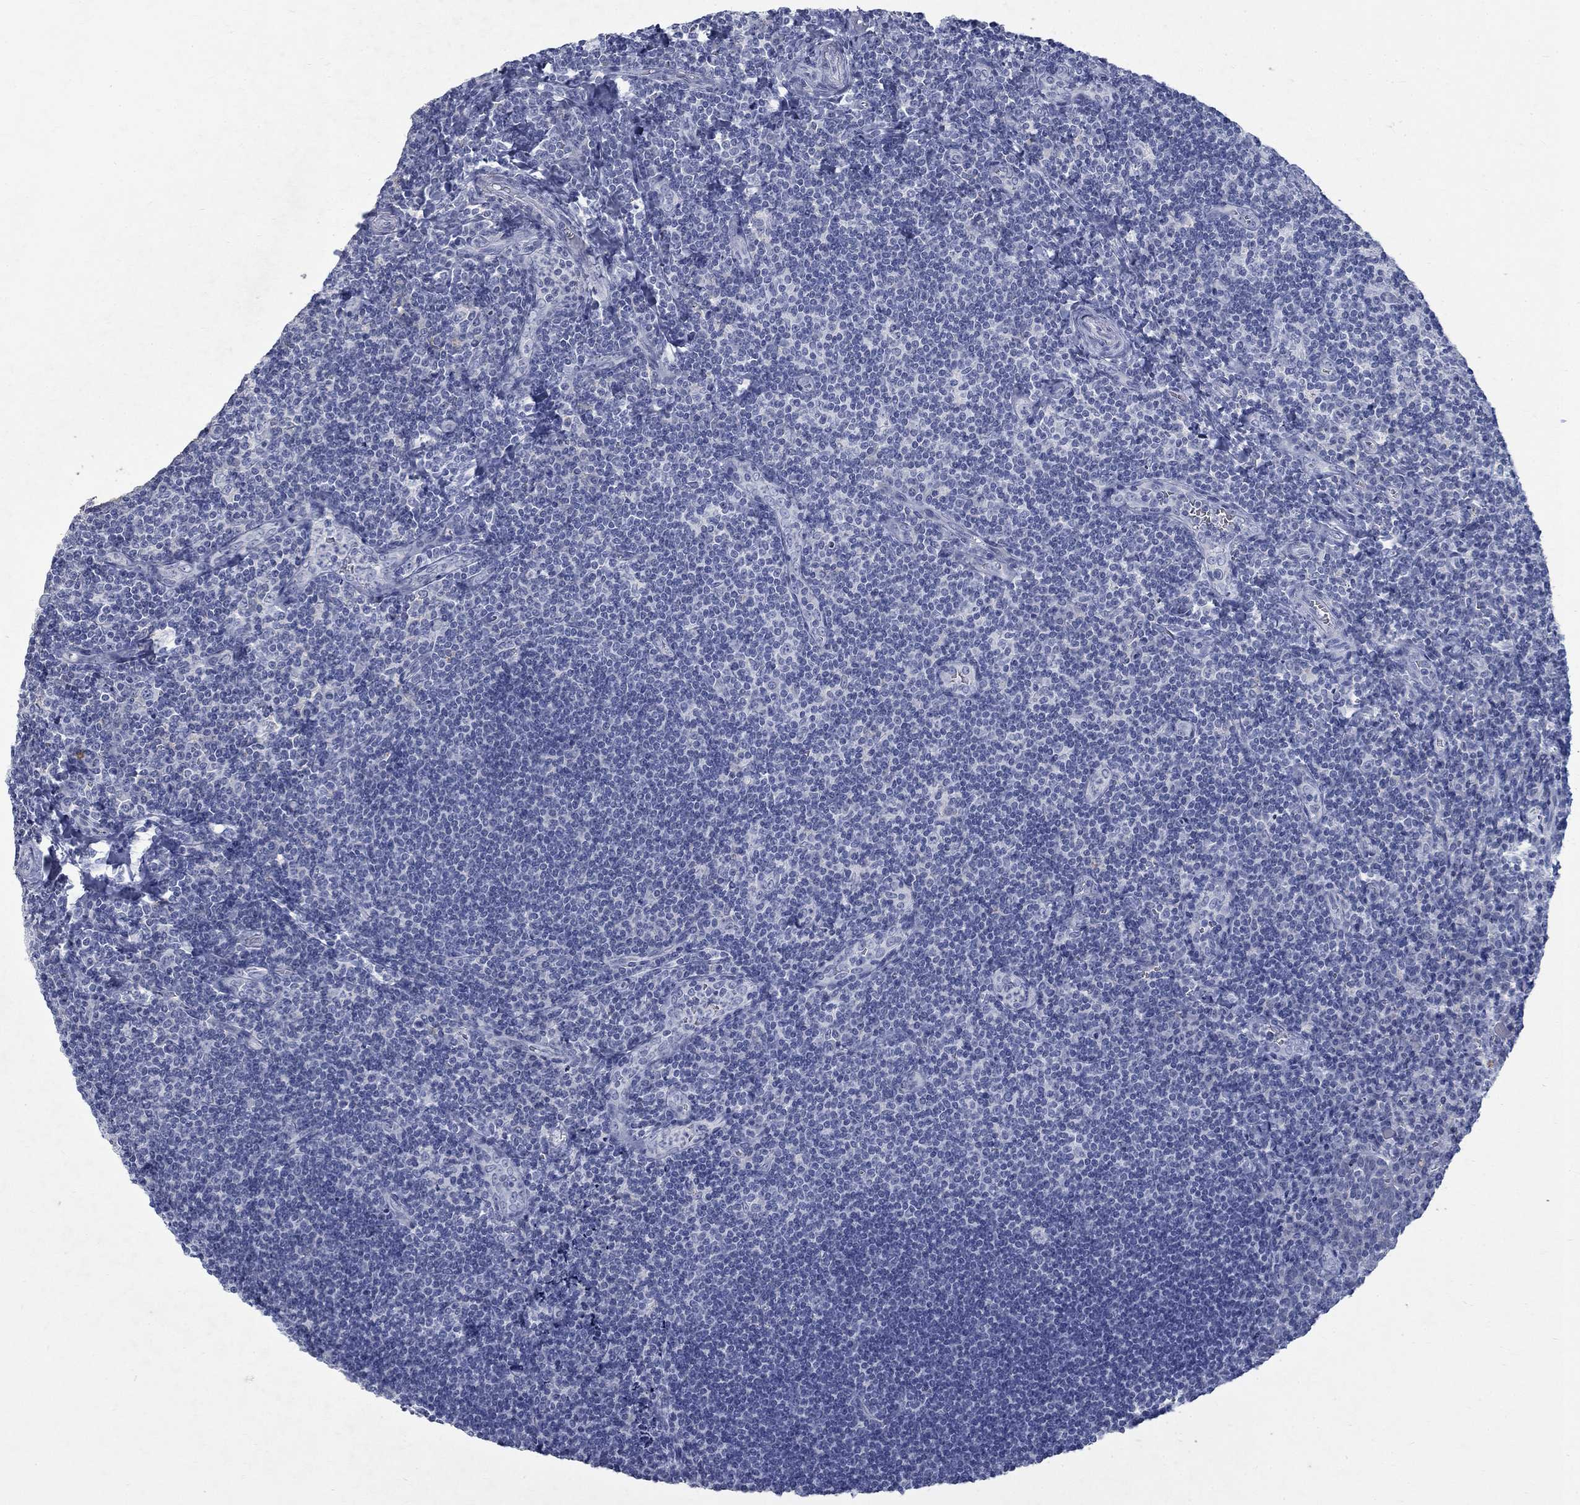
{"staining": {"intensity": "negative", "quantity": "none", "location": "none"}, "tissue": "tonsil", "cell_type": "Germinal center cells", "image_type": "normal", "snomed": [{"axis": "morphology", "description": "Normal tissue, NOS"}, {"axis": "morphology", "description": "Inflammation, NOS"}, {"axis": "topography", "description": "Tonsil"}], "caption": "Histopathology image shows no protein positivity in germinal center cells of unremarkable tonsil.", "gene": "RFTN2", "patient": {"sex": "female", "age": 31}}